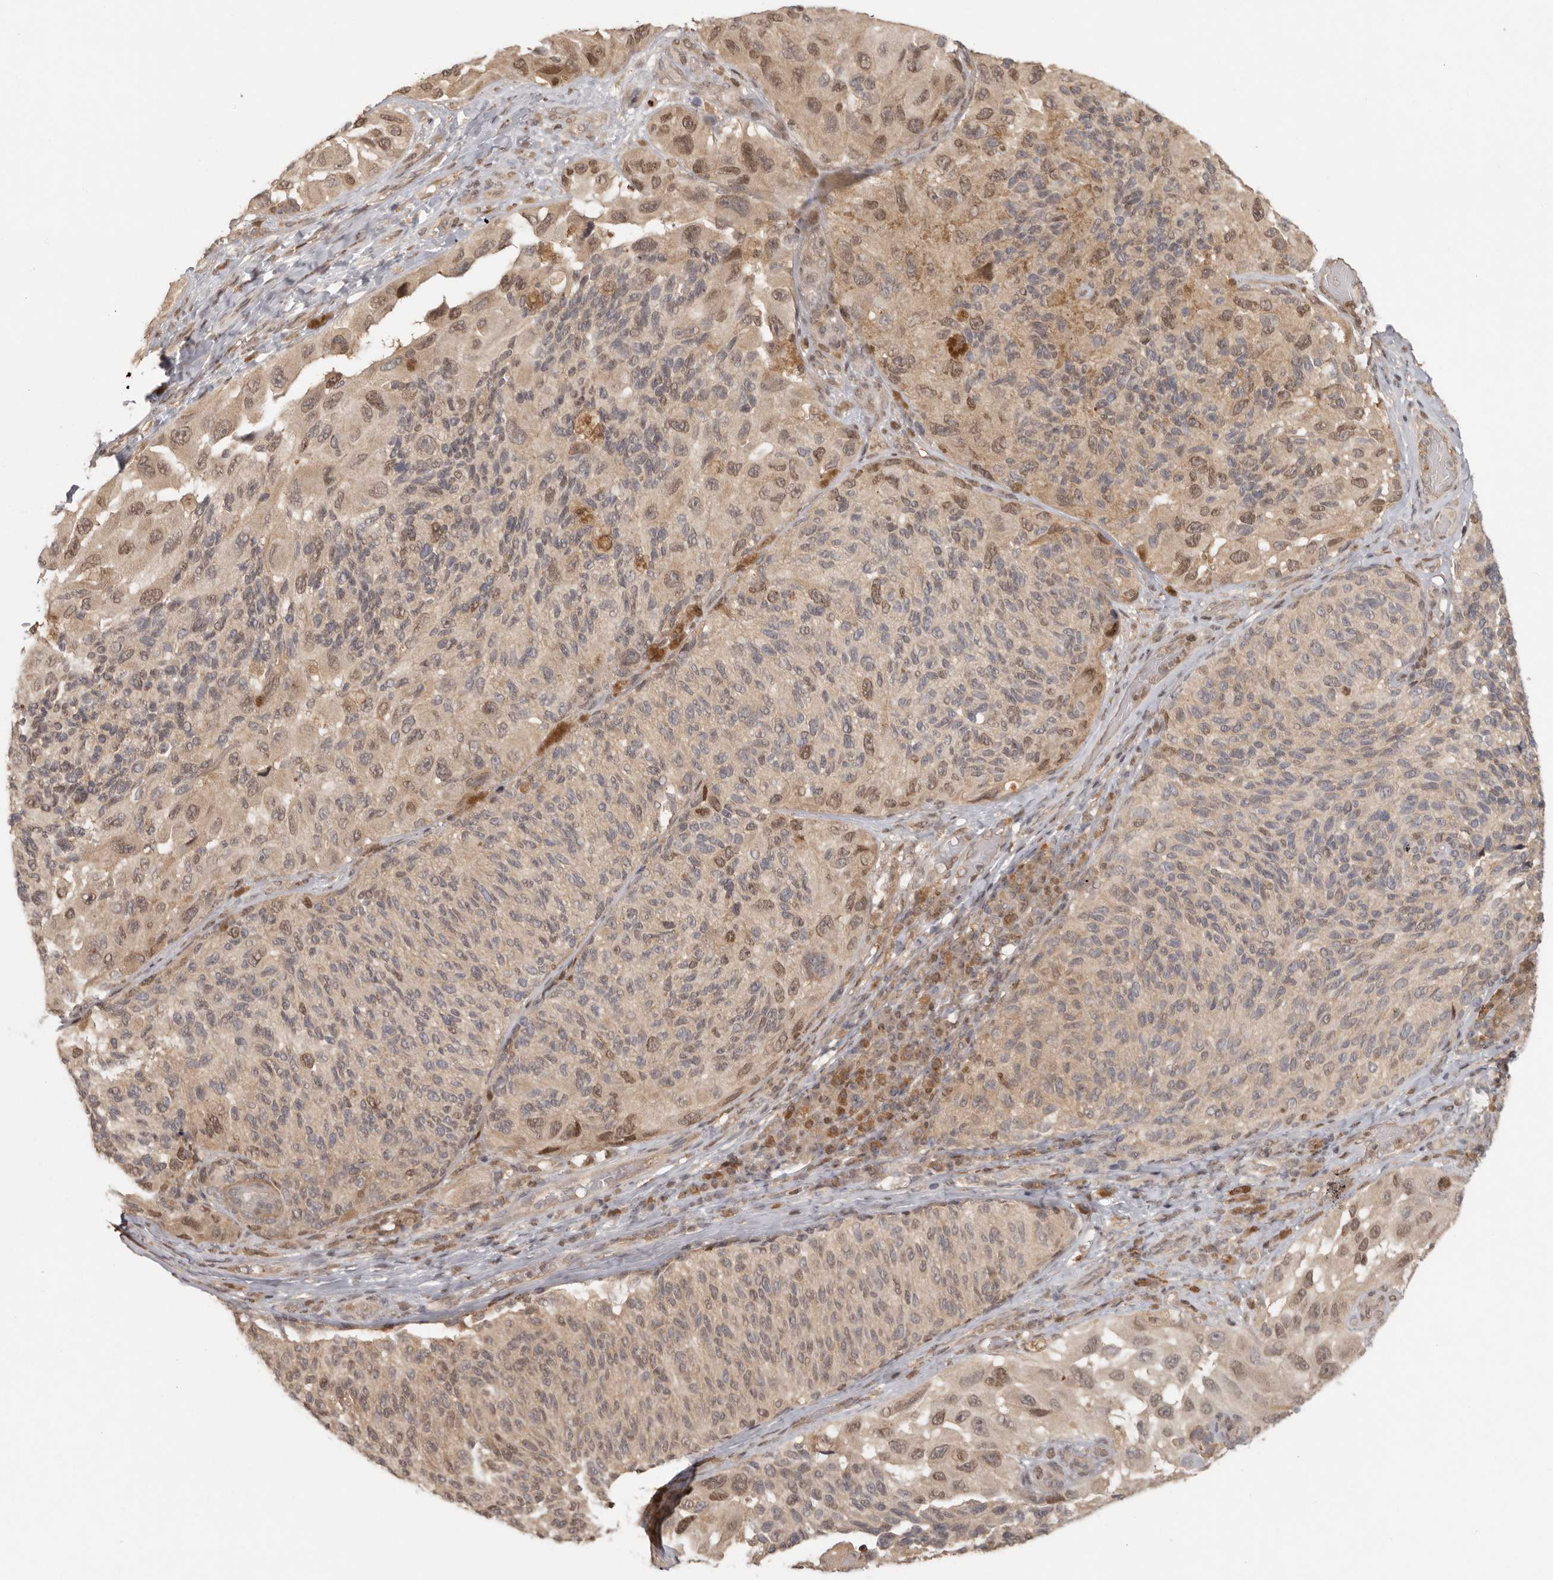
{"staining": {"intensity": "moderate", "quantity": "25%-75%", "location": "nuclear"}, "tissue": "melanoma", "cell_type": "Tumor cells", "image_type": "cancer", "snomed": [{"axis": "morphology", "description": "Malignant melanoma, NOS"}, {"axis": "topography", "description": "Skin"}], "caption": "Malignant melanoma stained with a protein marker exhibits moderate staining in tumor cells.", "gene": "PSMA5", "patient": {"sex": "female", "age": 73}}